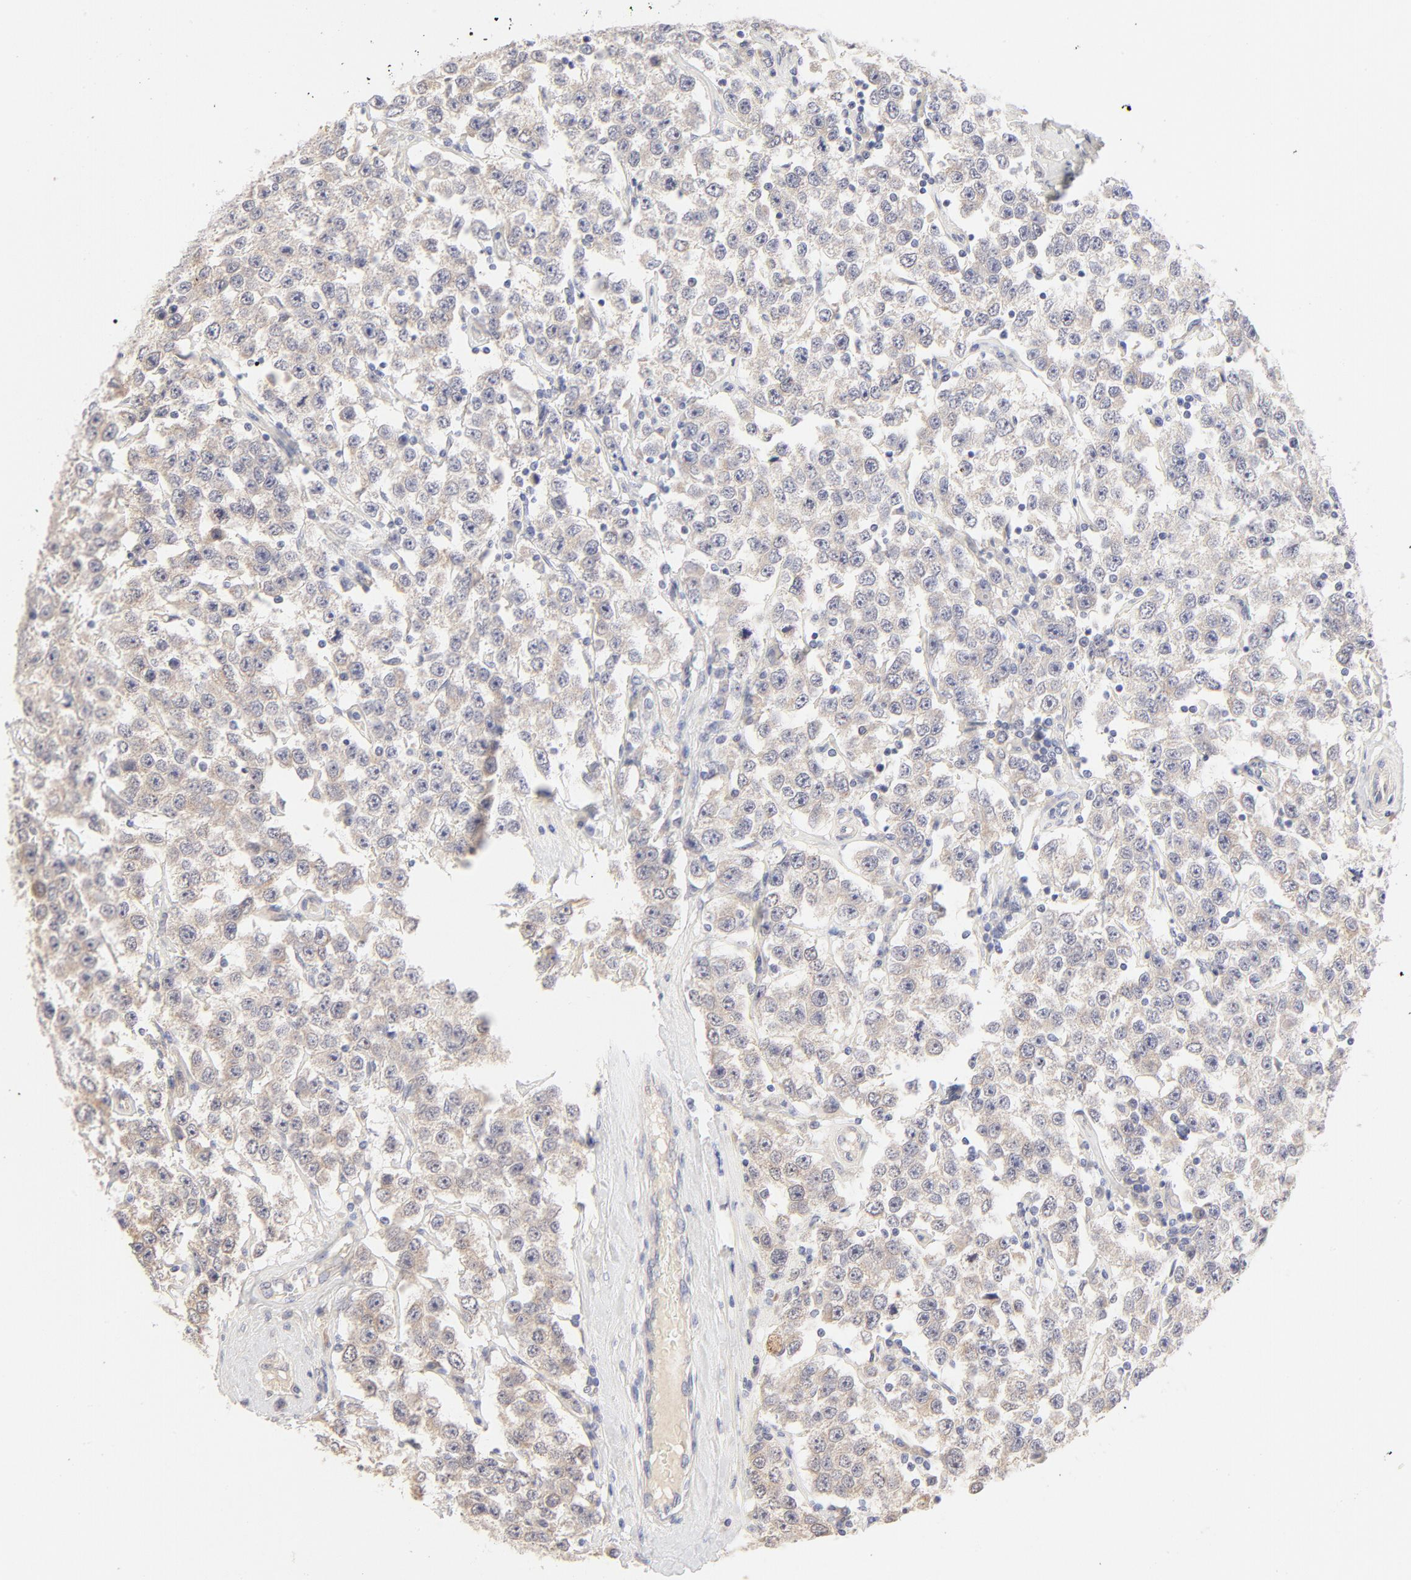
{"staining": {"intensity": "weak", "quantity": "25%-75%", "location": "cytoplasmic/membranous"}, "tissue": "testis cancer", "cell_type": "Tumor cells", "image_type": "cancer", "snomed": [{"axis": "morphology", "description": "Seminoma, NOS"}, {"axis": "topography", "description": "Testis"}], "caption": "A photomicrograph of testis cancer stained for a protein displays weak cytoplasmic/membranous brown staining in tumor cells.", "gene": "NKX2-2", "patient": {"sex": "male", "age": 52}}